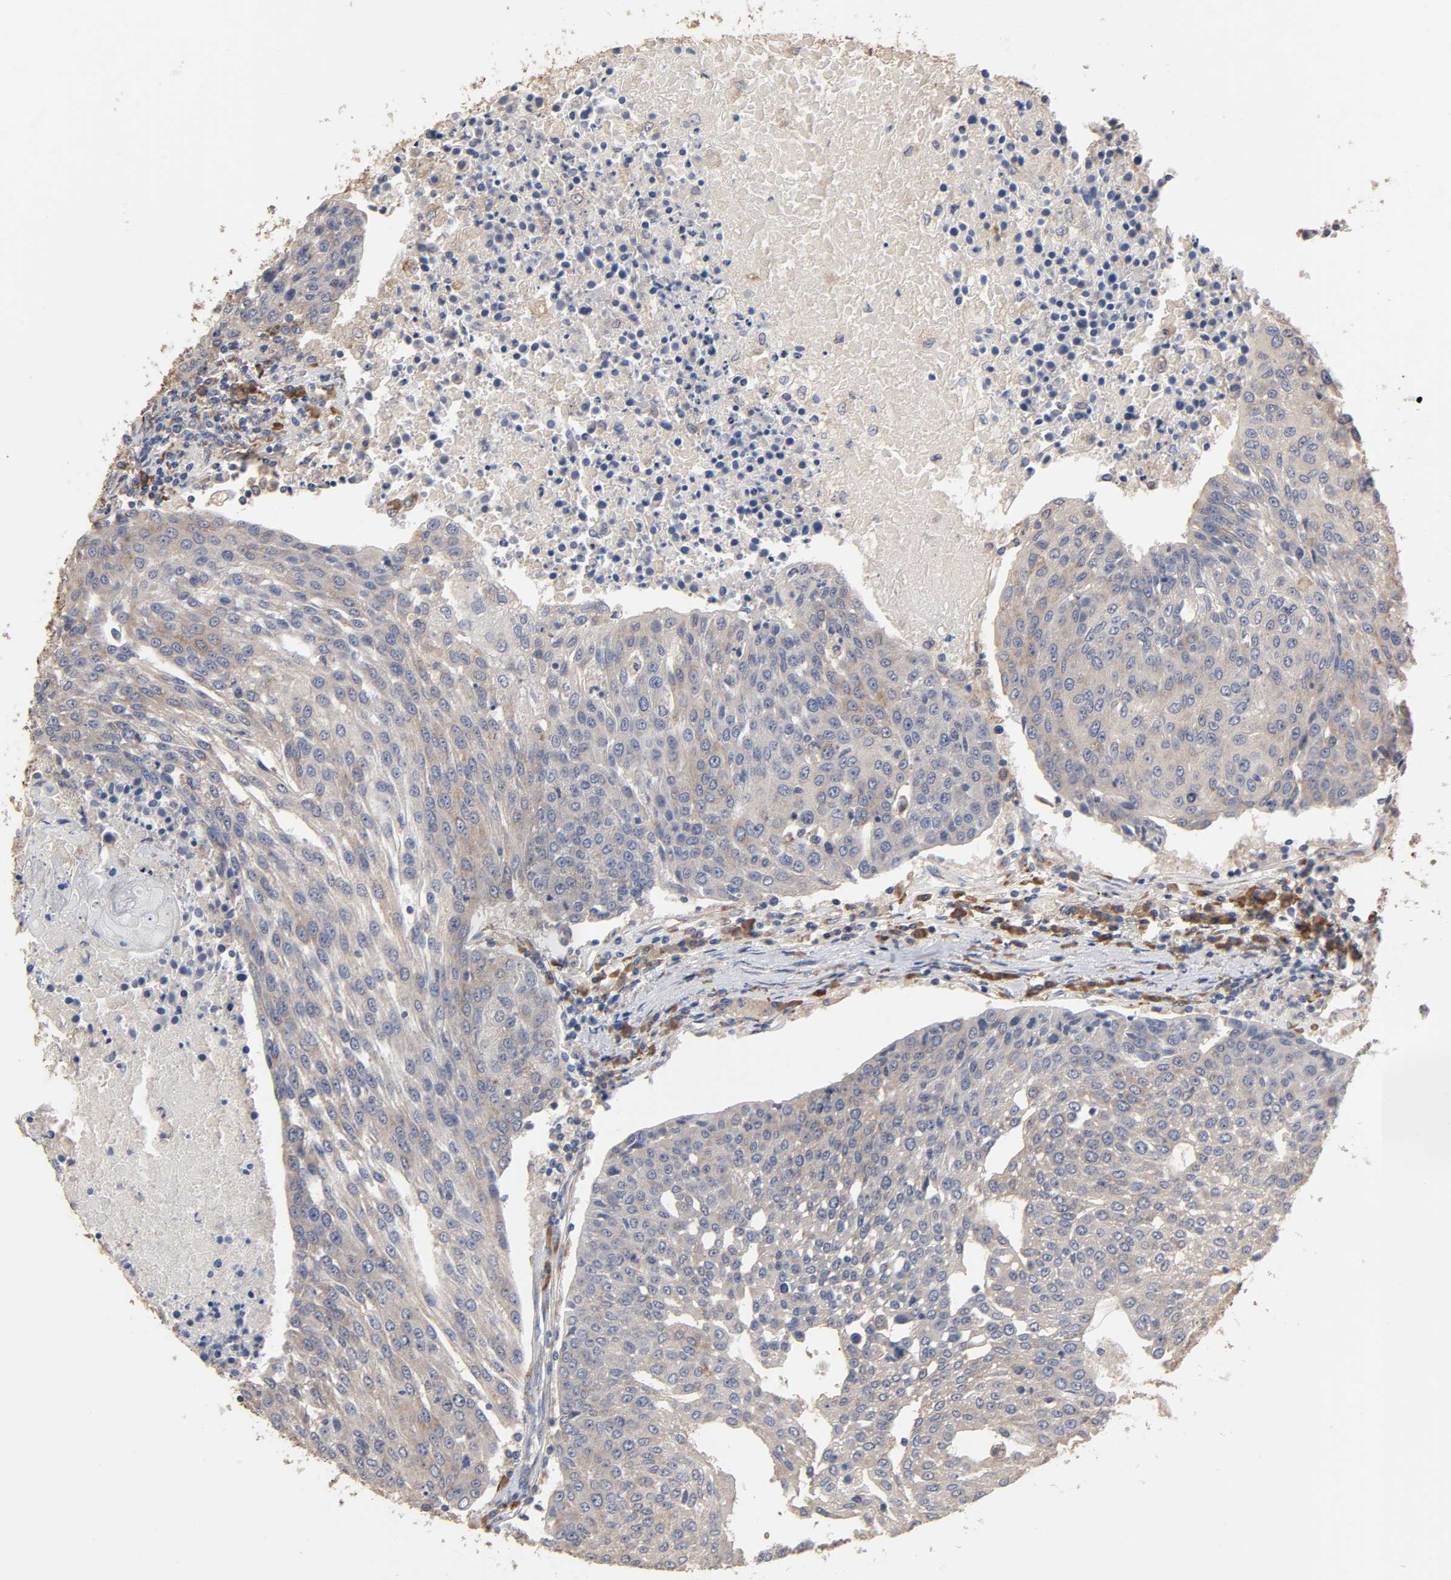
{"staining": {"intensity": "weak", "quantity": ">75%", "location": "cytoplasmic/membranous"}, "tissue": "urothelial cancer", "cell_type": "Tumor cells", "image_type": "cancer", "snomed": [{"axis": "morphology", "description": "Urothelial carcinoma, High grade"}, {"axis": "topography", "description": "Urinary bladder"}], "caption": "DAB immunohistochemical staining of human urothelial cancer exhibits weak cytoplasmic/membranous protein expression in about >75% of tumor cells.", "gene": "EIF4G2", "patient": {"sex": "female", "age": 85}}